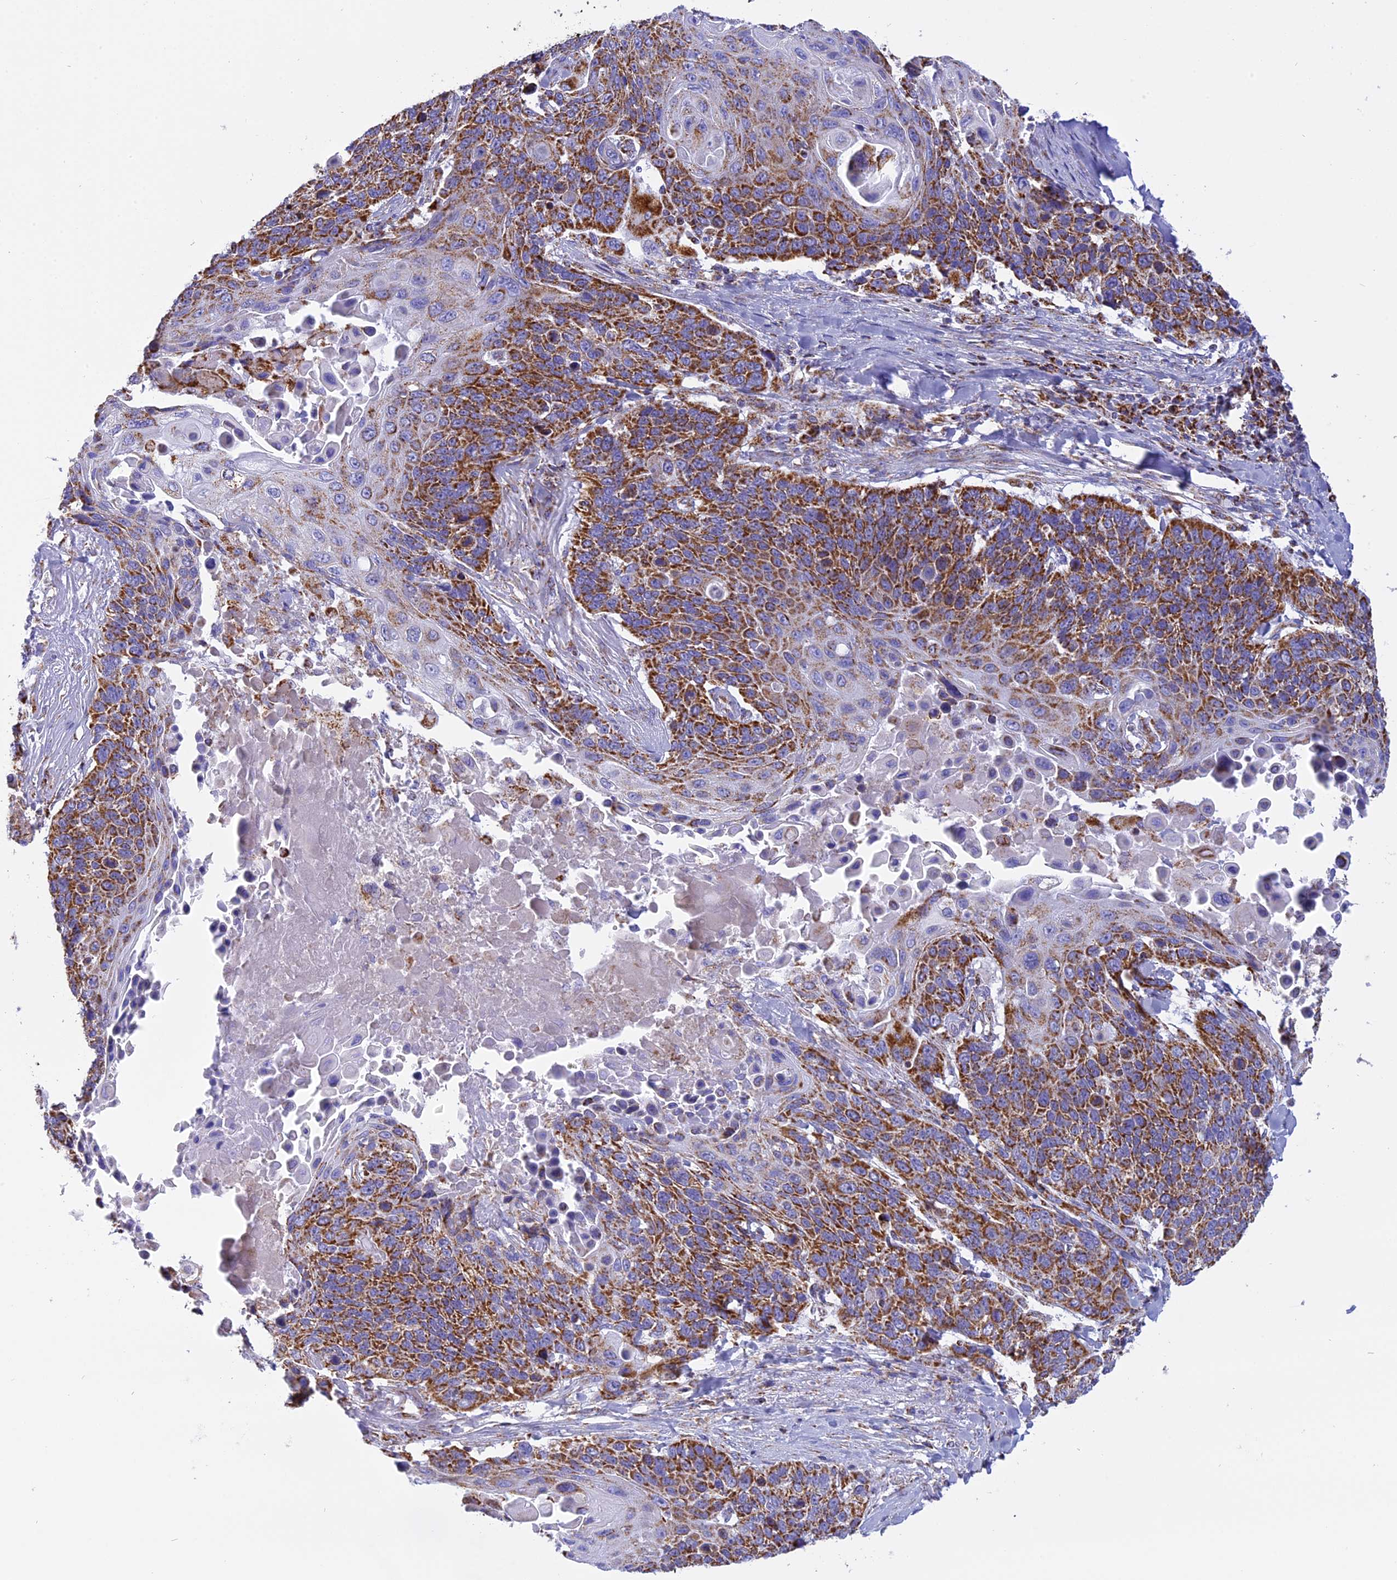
{"staining": {"intensity": "strong", "quantity": ">75%", "location": "cytoplasmic/membranous"}, "tissue": "lung cancer", "cell_type": "Tumor cells", "image_type": "cancer", "snomed": [{"axis": "morphology", "description": "Squamous cell carcinoma, NOS"}, {"axis": "topography", "description": "Lung"}], "caption": "Immunohistochemistry (IHC) (DAB) staining of lung cancer reveals strong cytoplasmic/membranous protein positivity in approximately >75% of tumor cells.", "gene": "KCNG1", "patient": {"sex": "male", "age": 66}}